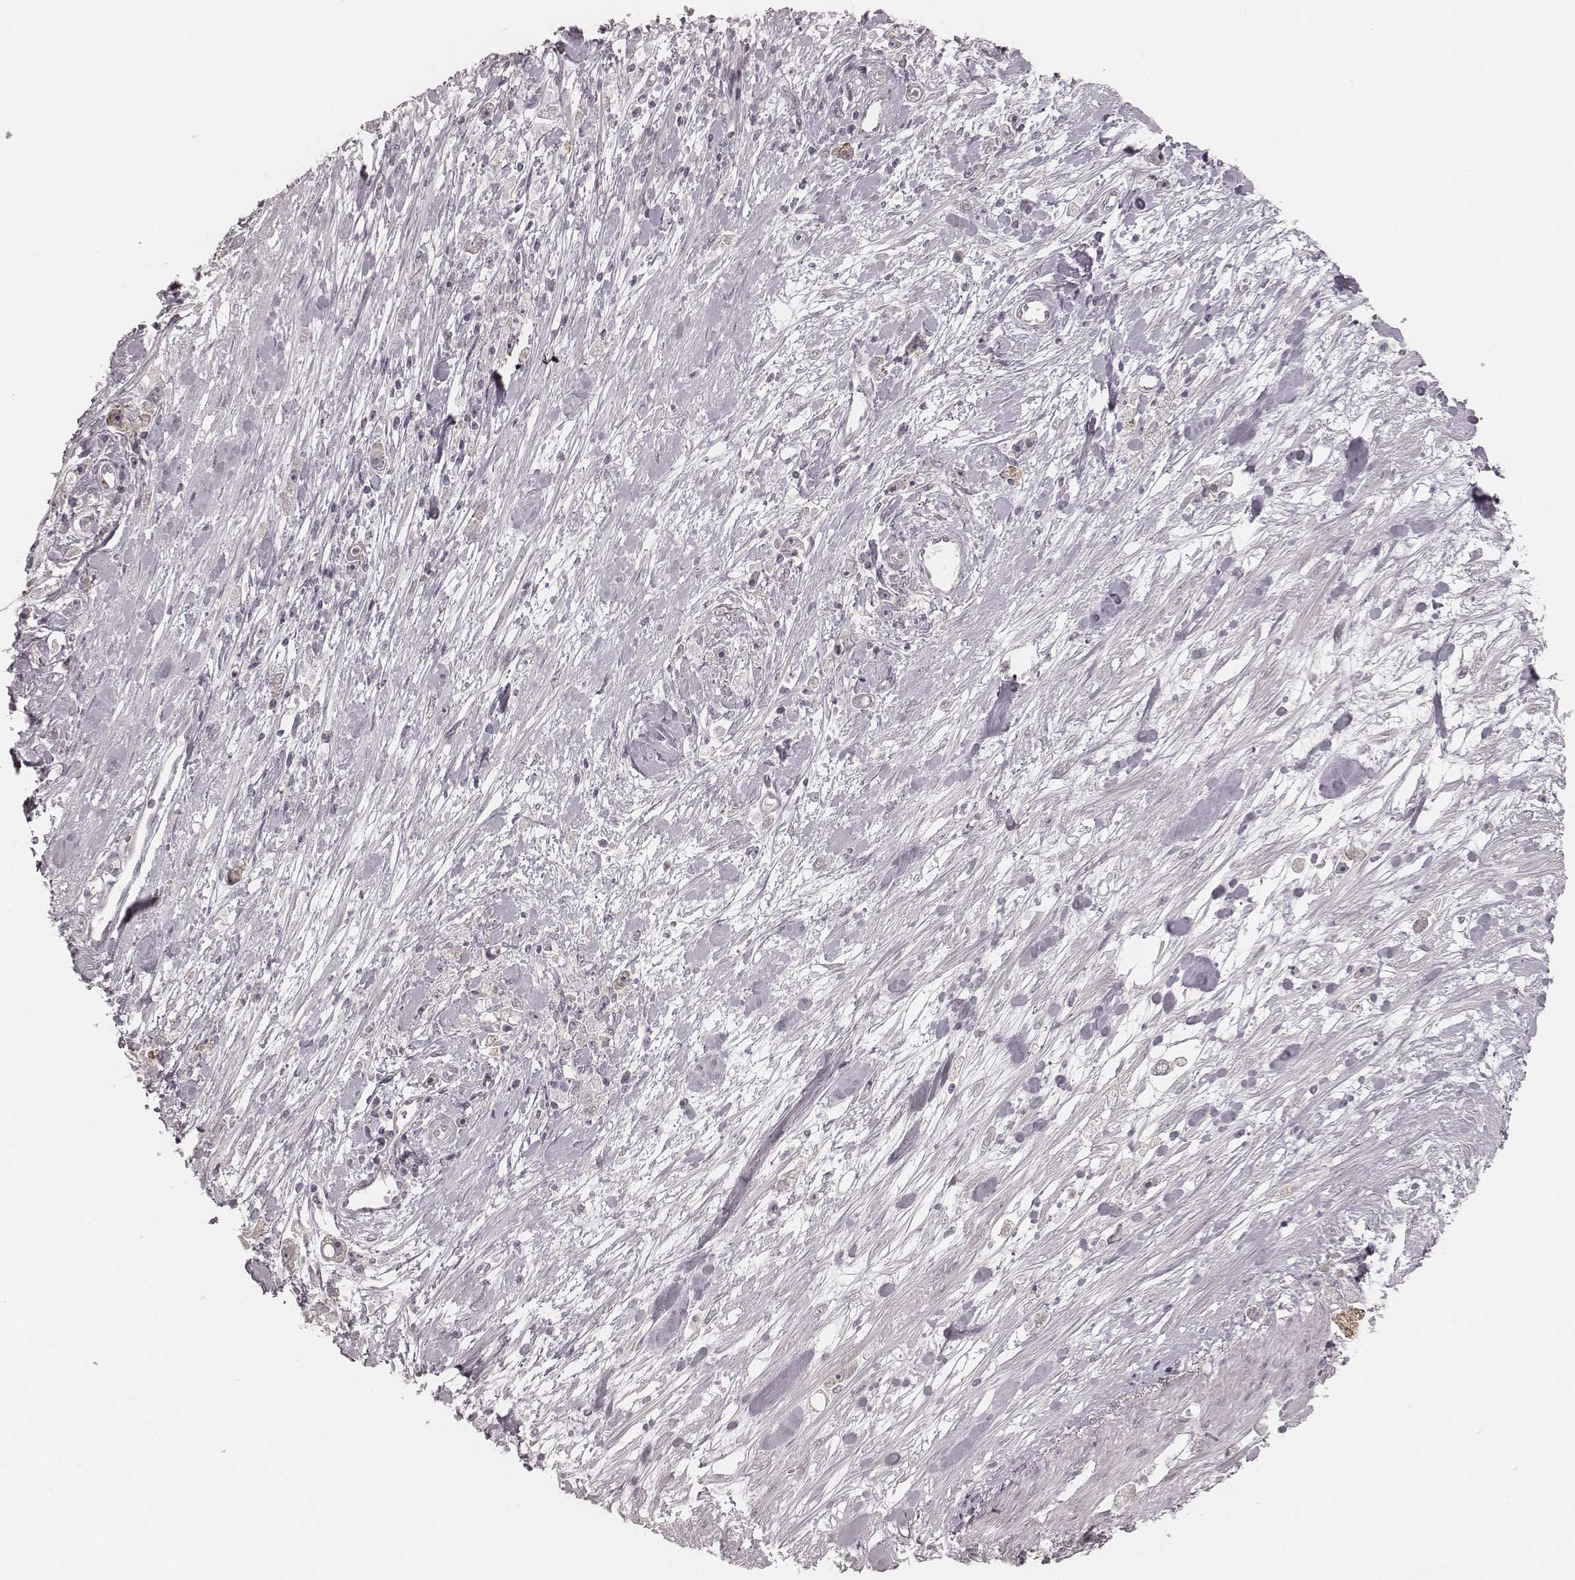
{"staining": {"intensity": "negative", "quantity": "none", "location": "none"}, "tissue": "stomach cancer", "cell_type": "Tumor cells", "image_type": "cancer", "snomed": [{"axis": "morphology", "description": "Adenocarcinoma, NOS"}, {"axis": "topography", "description": "Stomach"}], "caption": "Immunohistochemistry histopathology image of neoplastic tissue: human stomach adenocarcinoma stained with DAB demonstrates no significant protein positivity in tumor cells.", "gene": "ACACB", "patient": {"sex": "female", "age": 59}}